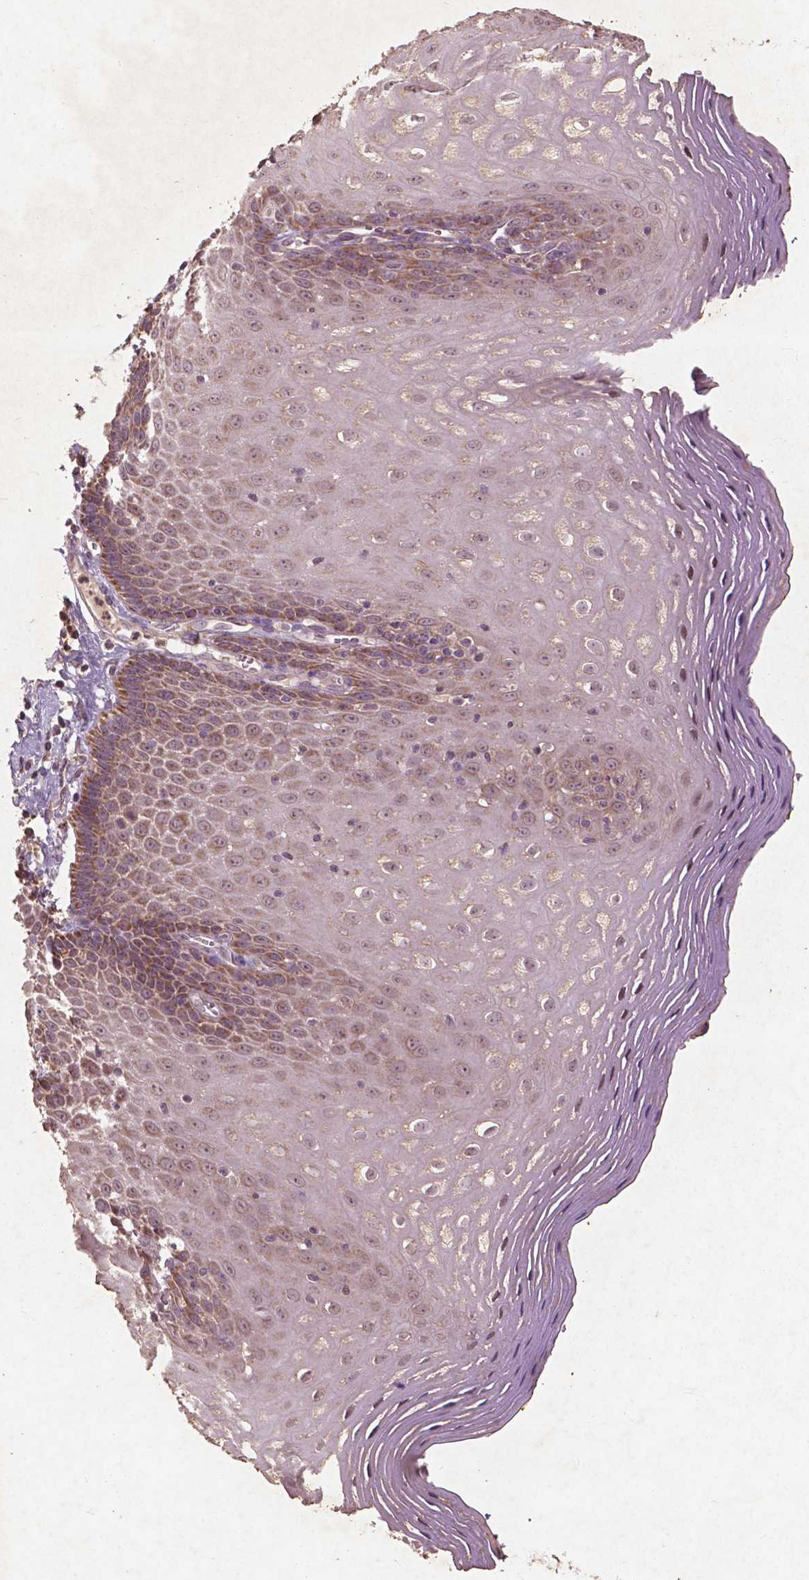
{"staining": {"intensity": "moderate", "quantity": ">75%", "location": "cytoplasmic/membranous"}, "tissue": "esophagus", "cell_type": "Squamous epithelial cells", "image_type": "normal", "snomed": [{"axis": "morphology", "description": "Normal tissue, NOS"}, {"axis": "topography", "description": "Esophagus"}], "caption": "Esophagus stained with DAB IHC demonstrates medium levels of moderate cytoplasmic/membranous positivity in approximately >75% of squamous epithelial cells.", "gene": "ST6GALNAC5", "patient": {"sex": "female", "age": 68}}